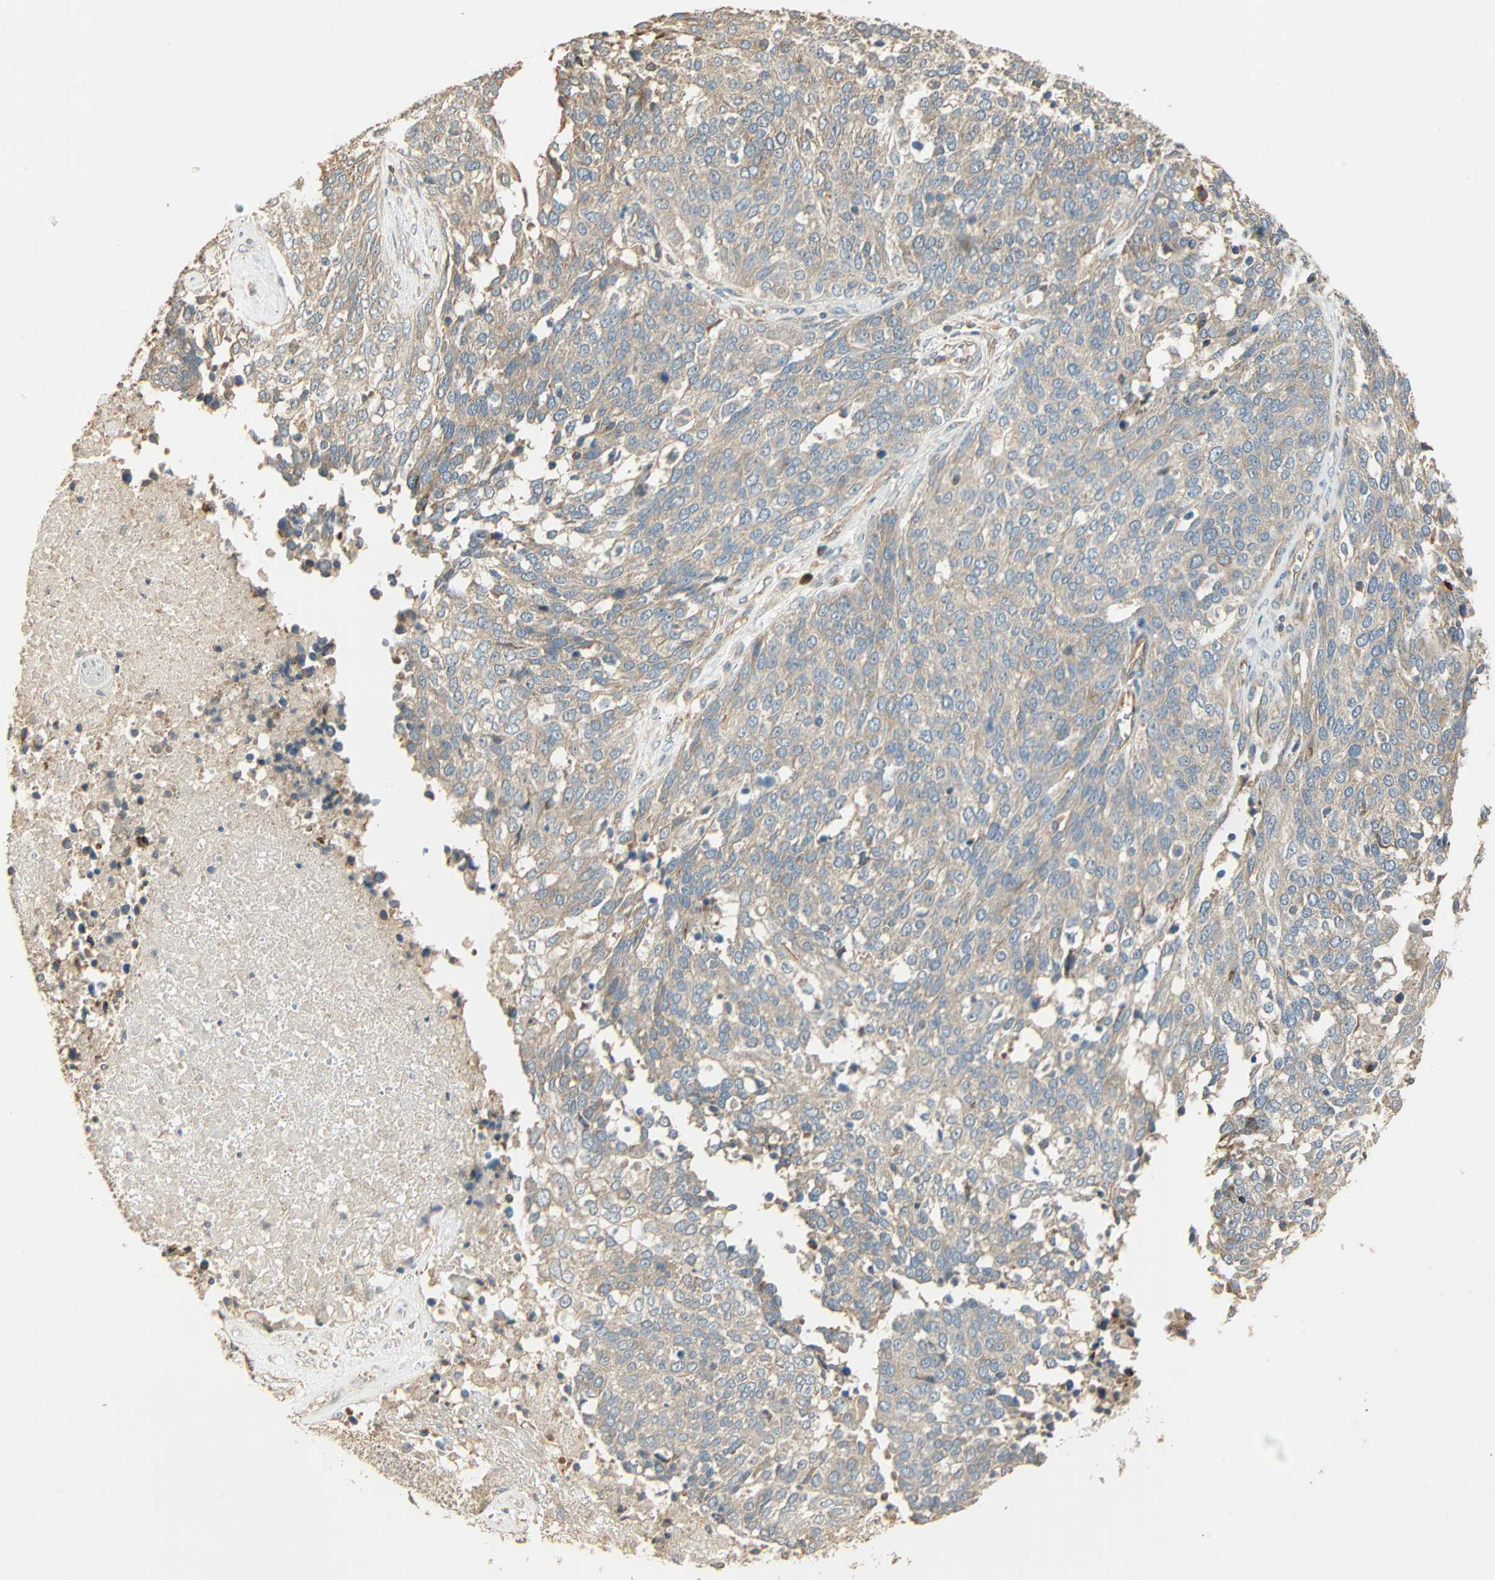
{"staining": {"intensity": "weak", "quantity": ">75%", "location": "cytoplasmic/membranous"}, "tissue": "ovarian cancer", "cell_type": "Tumor cells", "image_type": "cancer", "snomed": [{"axis": "morphology", "description": "Cystadenocarcinoma, serous, NOS"}, {"axis": "topography", "description": "Ovary"}], "caption": "The image shows a brown stain indicating the presence of a protein in the cytoplasmic/membranous of tumor cells in ovarian cancer (serous cystadenocarcinoma).", "gene": "GALK1", "patient": {"sex": "female", "age": 44}}